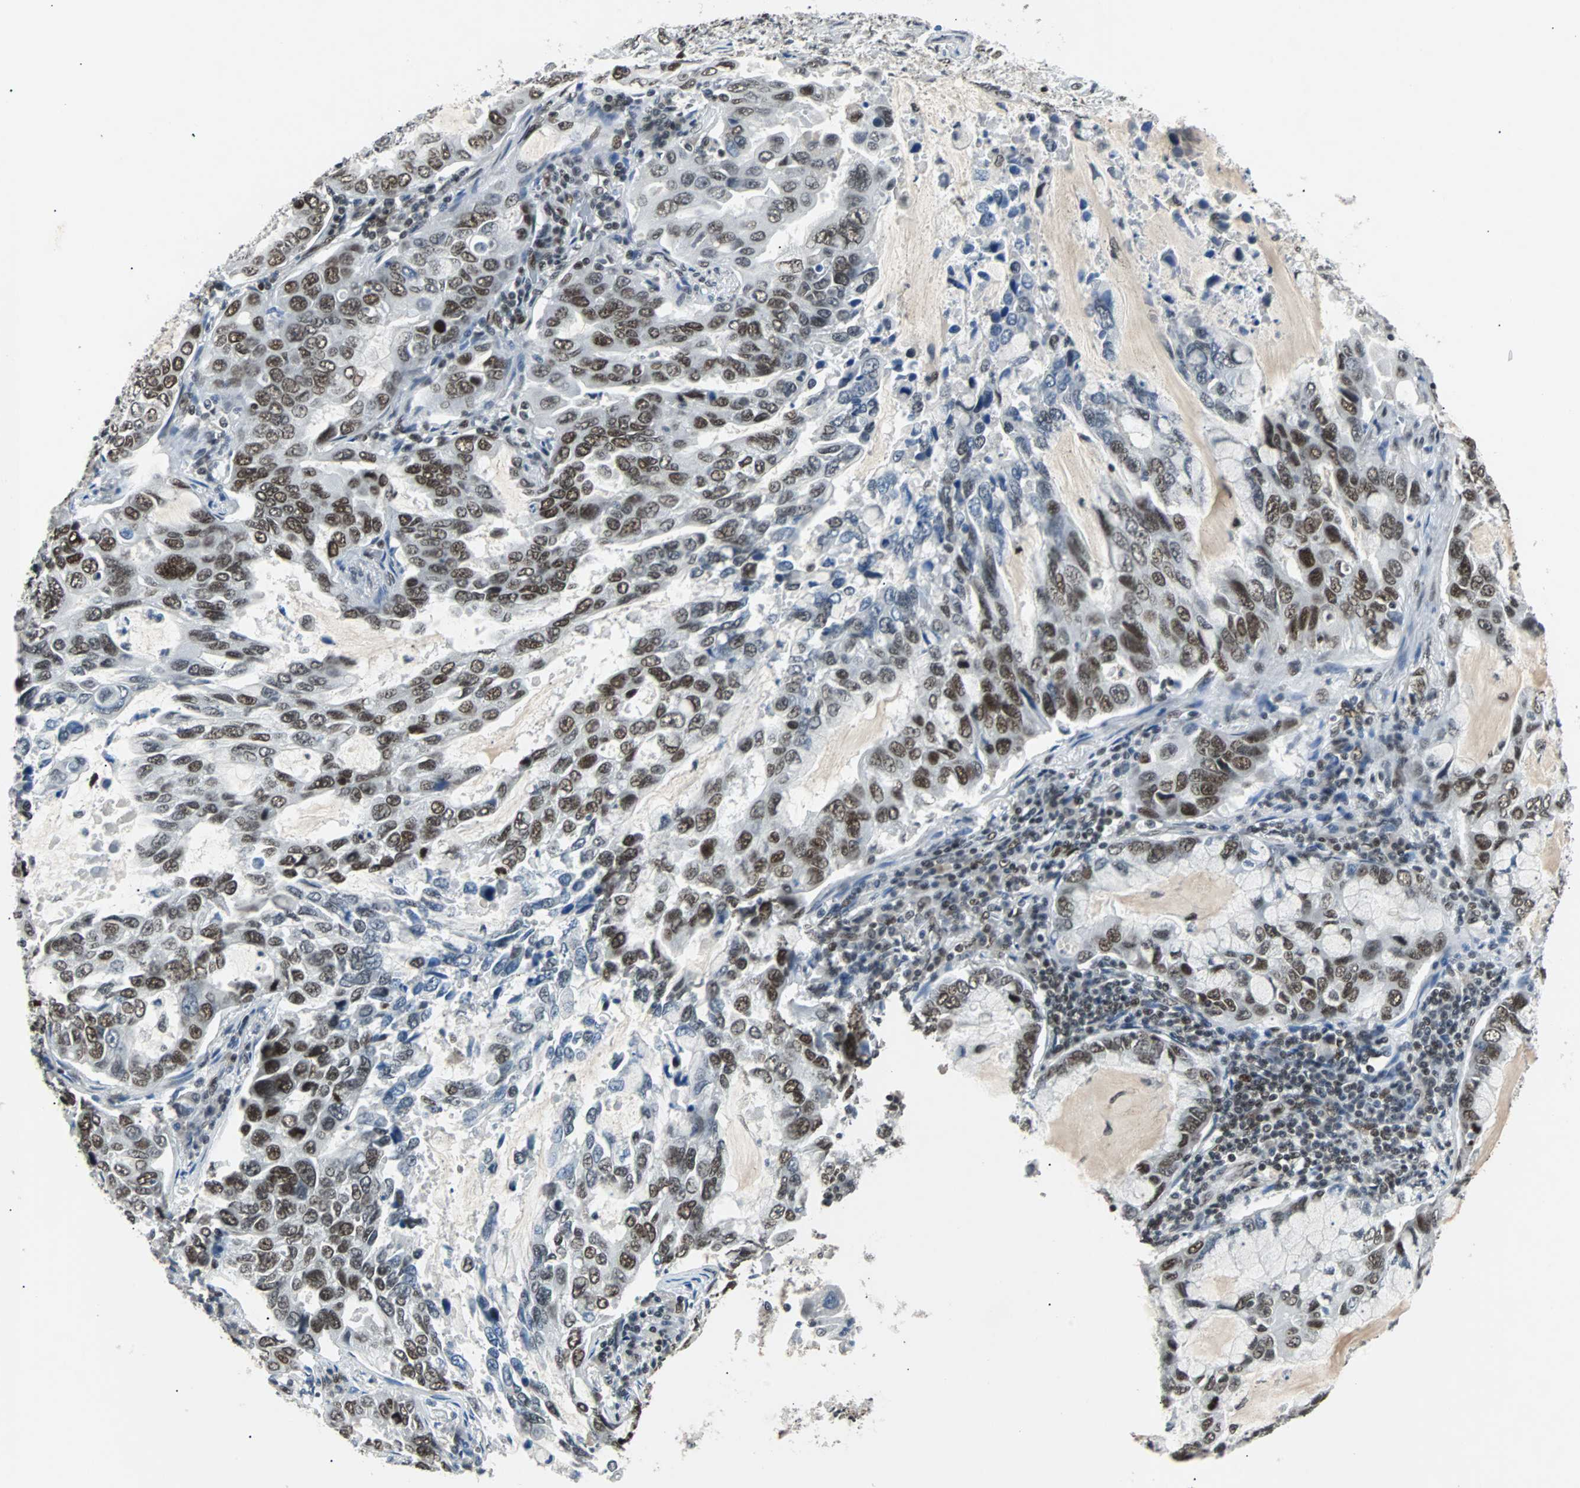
{"staining": {"intensity": "strong", "quantity": ">75%", "location": "nuclear"}, "tissue": "lung cancer", "cell_type": "Tumor cells", "image_type": "cancer", "snomed": [{"axis": "morphology", "description": "Adenocarcinoma, NOS"}, {"axis": "topography", "description": "Lung"}], "caption": "The photomicrograph reveals staining of lung cancer, revealing strong nuclear protein staining (brown color) within tumor cells. (Stains: DAB (3,3'-diaminobenzidine) in brown, nuclei in blue, Microscopy: brightfield microscopy at high magnification).", "gene": "GATAD2A", "patient": {"sex": "male", "age": 64}}